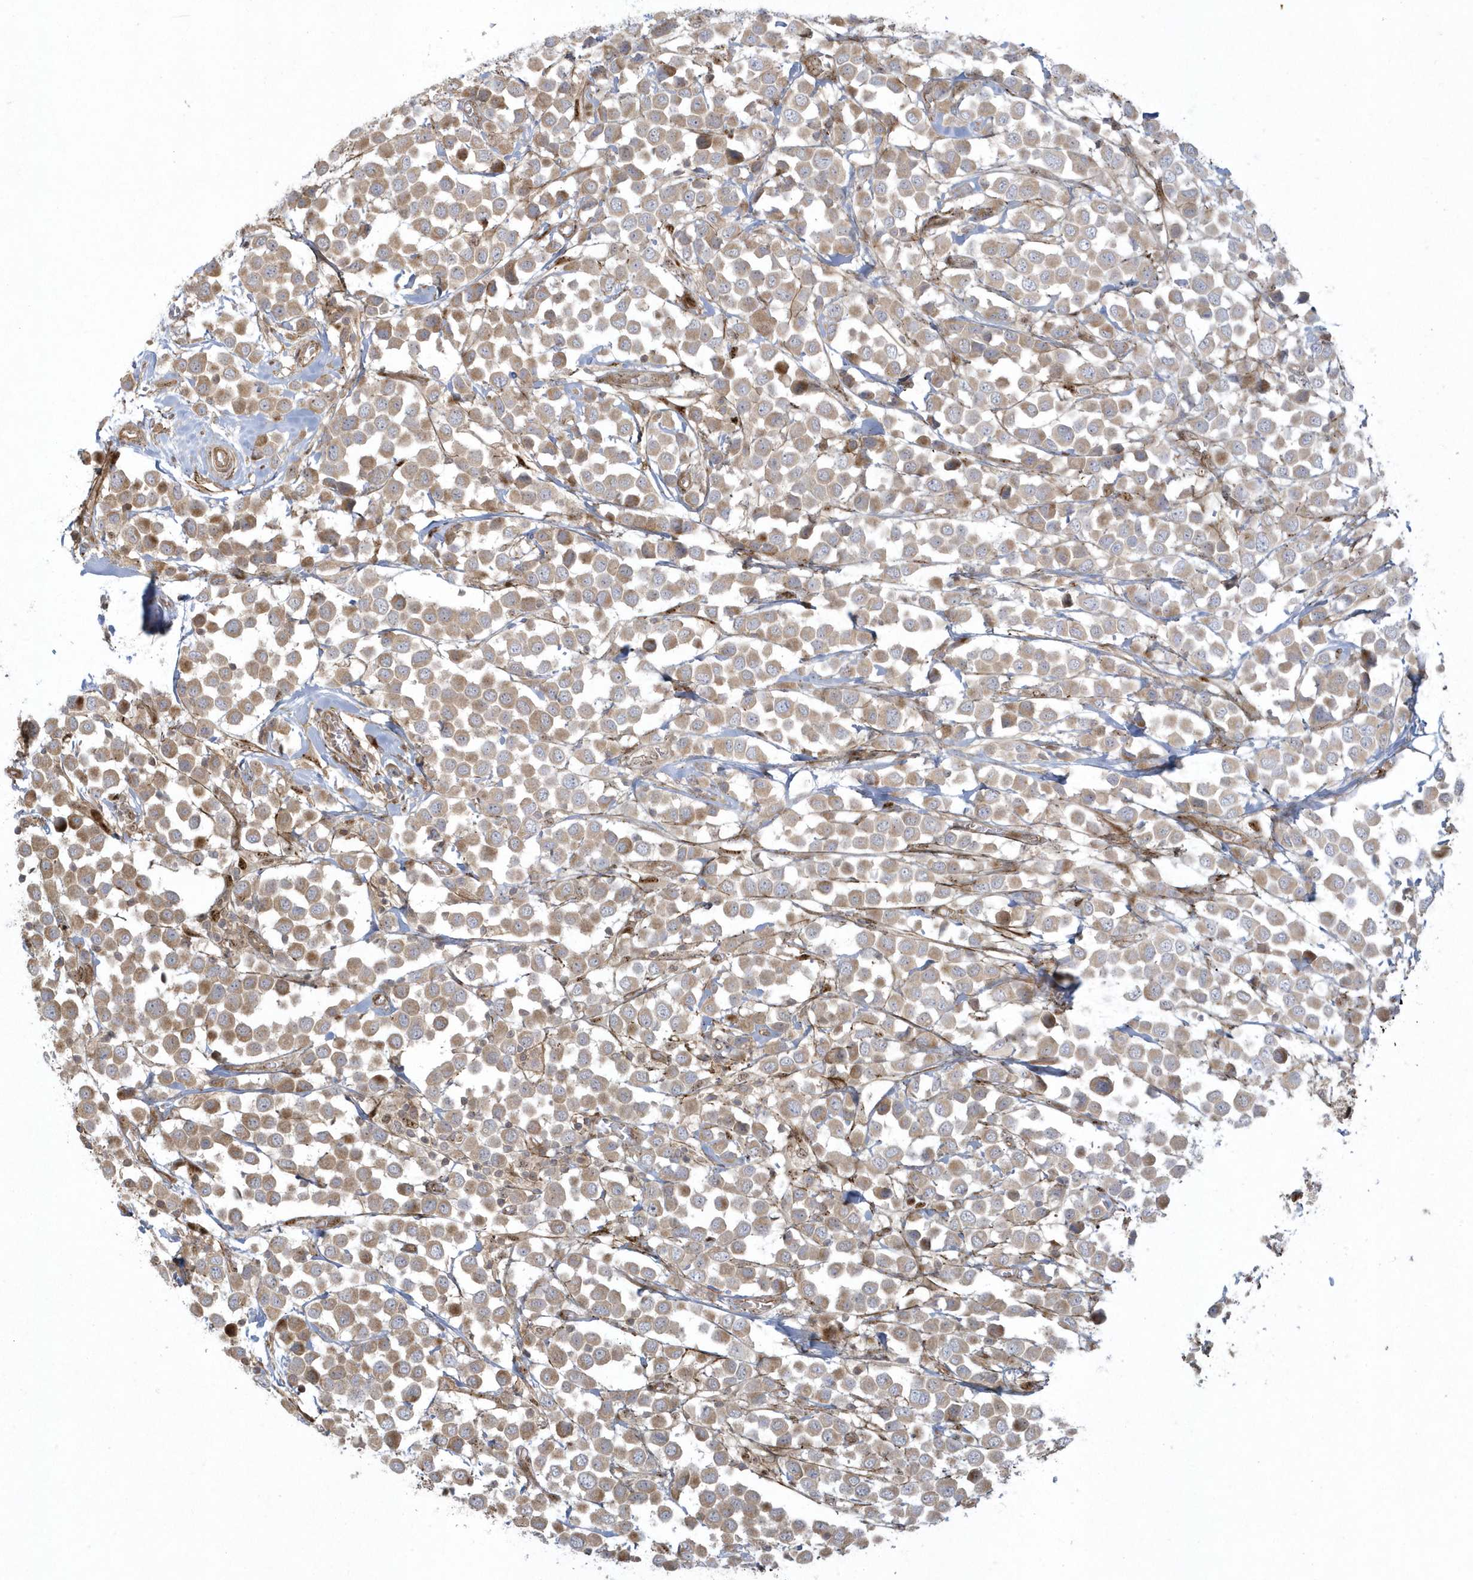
{"staining": {"intensity": "moderate", "quantity": ">75%", "location": "cytoplasmic/membranous"}, "tissue": "breast cancer", "cell_type": "Tumor cells", "image_type": "cancer", "snomed": [{"axis": "morphology", "description": "Duct carcinoma"}, {"axis": "topography", "description": "Breast"}], "caption": "Immunohistochemical staining of human breast invasive ductal carcinoma shows moderate cytoplasmic/membranous protein expression in approximately >75% of tumor cells.", "gene": "MASP2", "patient": {"sex": "female", "age": 61}}